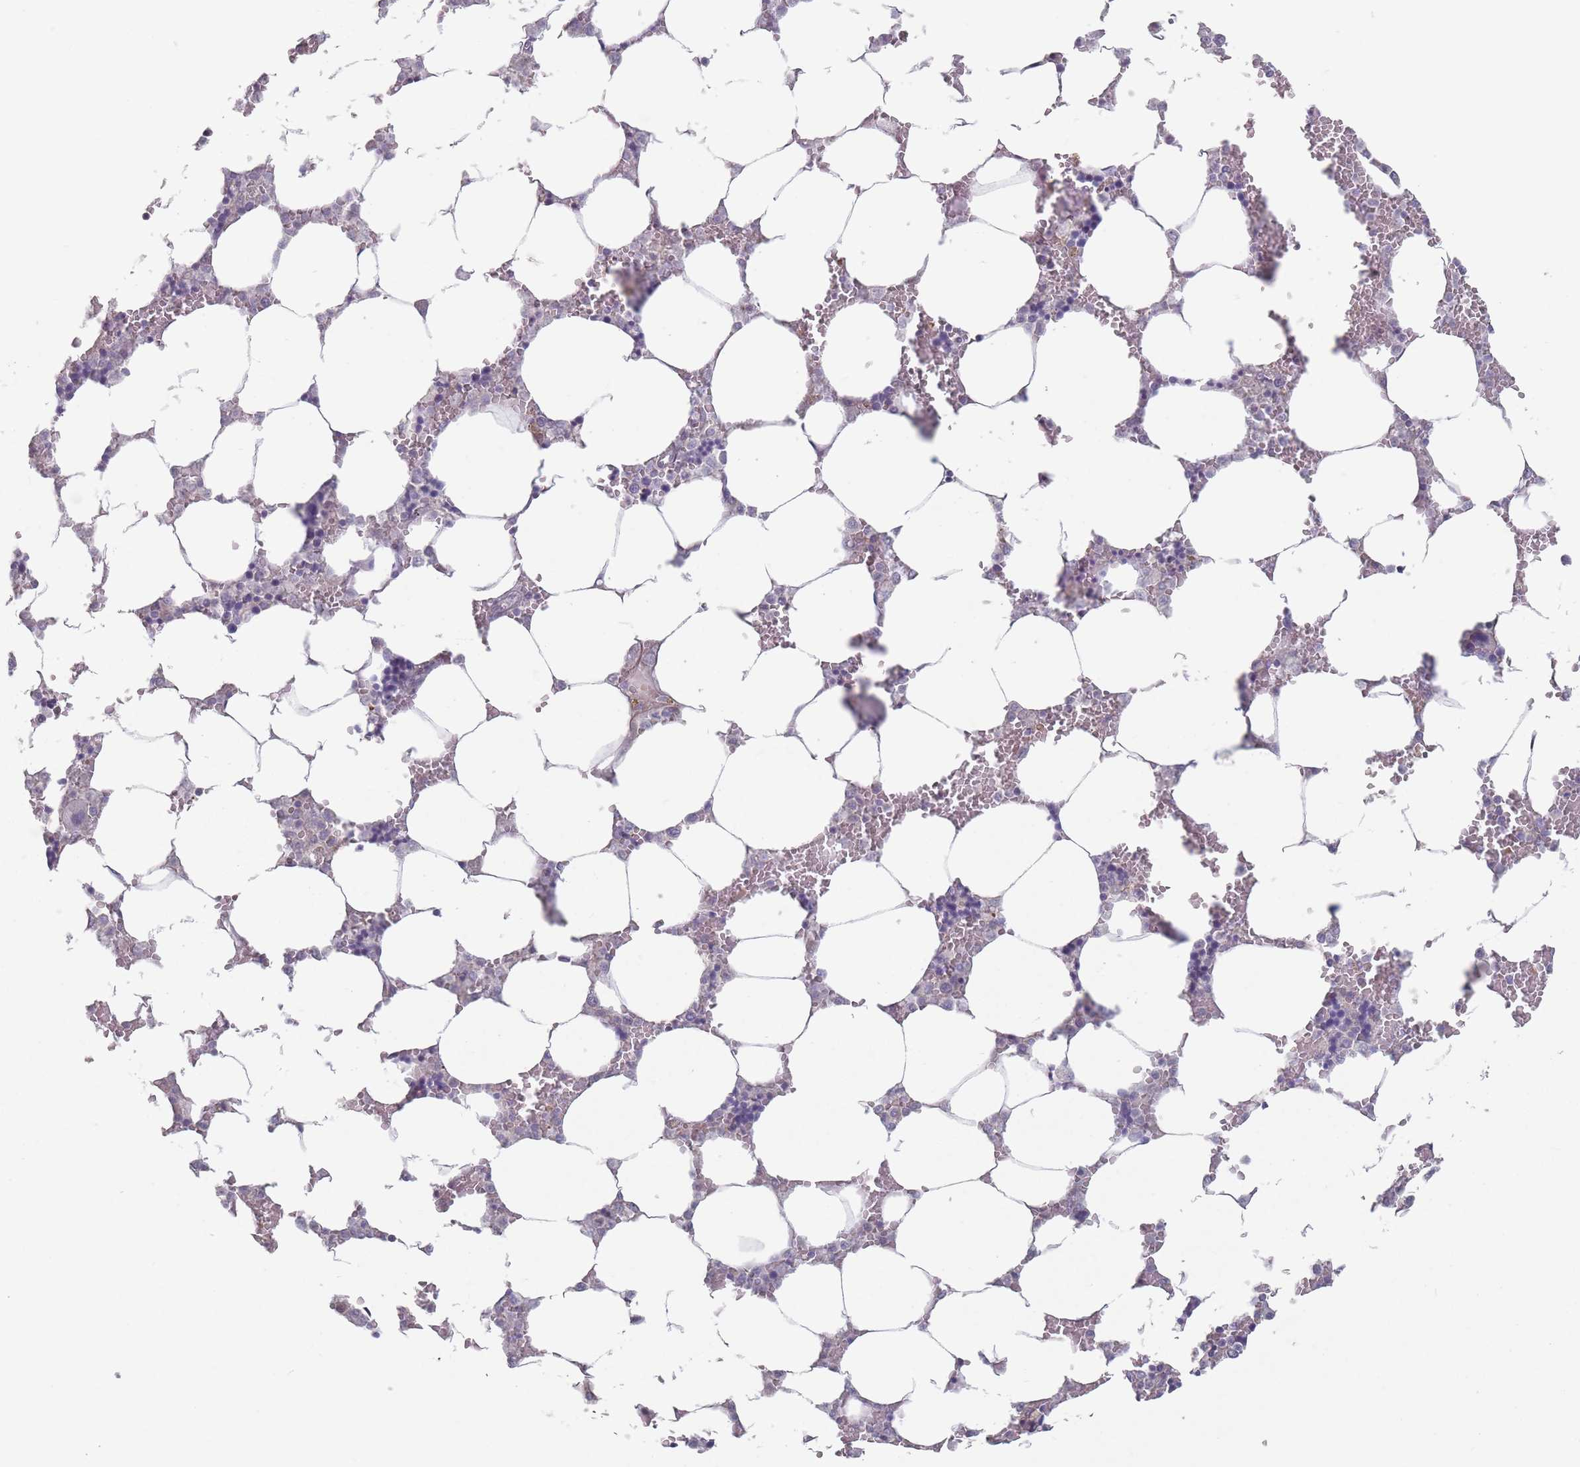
{"staining": {"intensity": "negative", "quantity": "none", "location": "none"}, "tissue": "bone marrow", "cell_type": "Hematopoietic cells", "image_type": "normal", "snomed": [{"axis": "morphology", "description": "Normal tissue, NOS"}, {"axis": "topography", "description": "Bone marrow"}], "caption": "The immunohistochemistry (IHC) photomicrograph has no significant staining in hematopoietic cells of bone marrow. (Stains: DAB immunohistochemistry with hematoxylin counter stain, Microscopy: brightfield microscopy at high magnification).", "gene": "AKAIN1", "patient": {"sex": "male", "age": 64}}